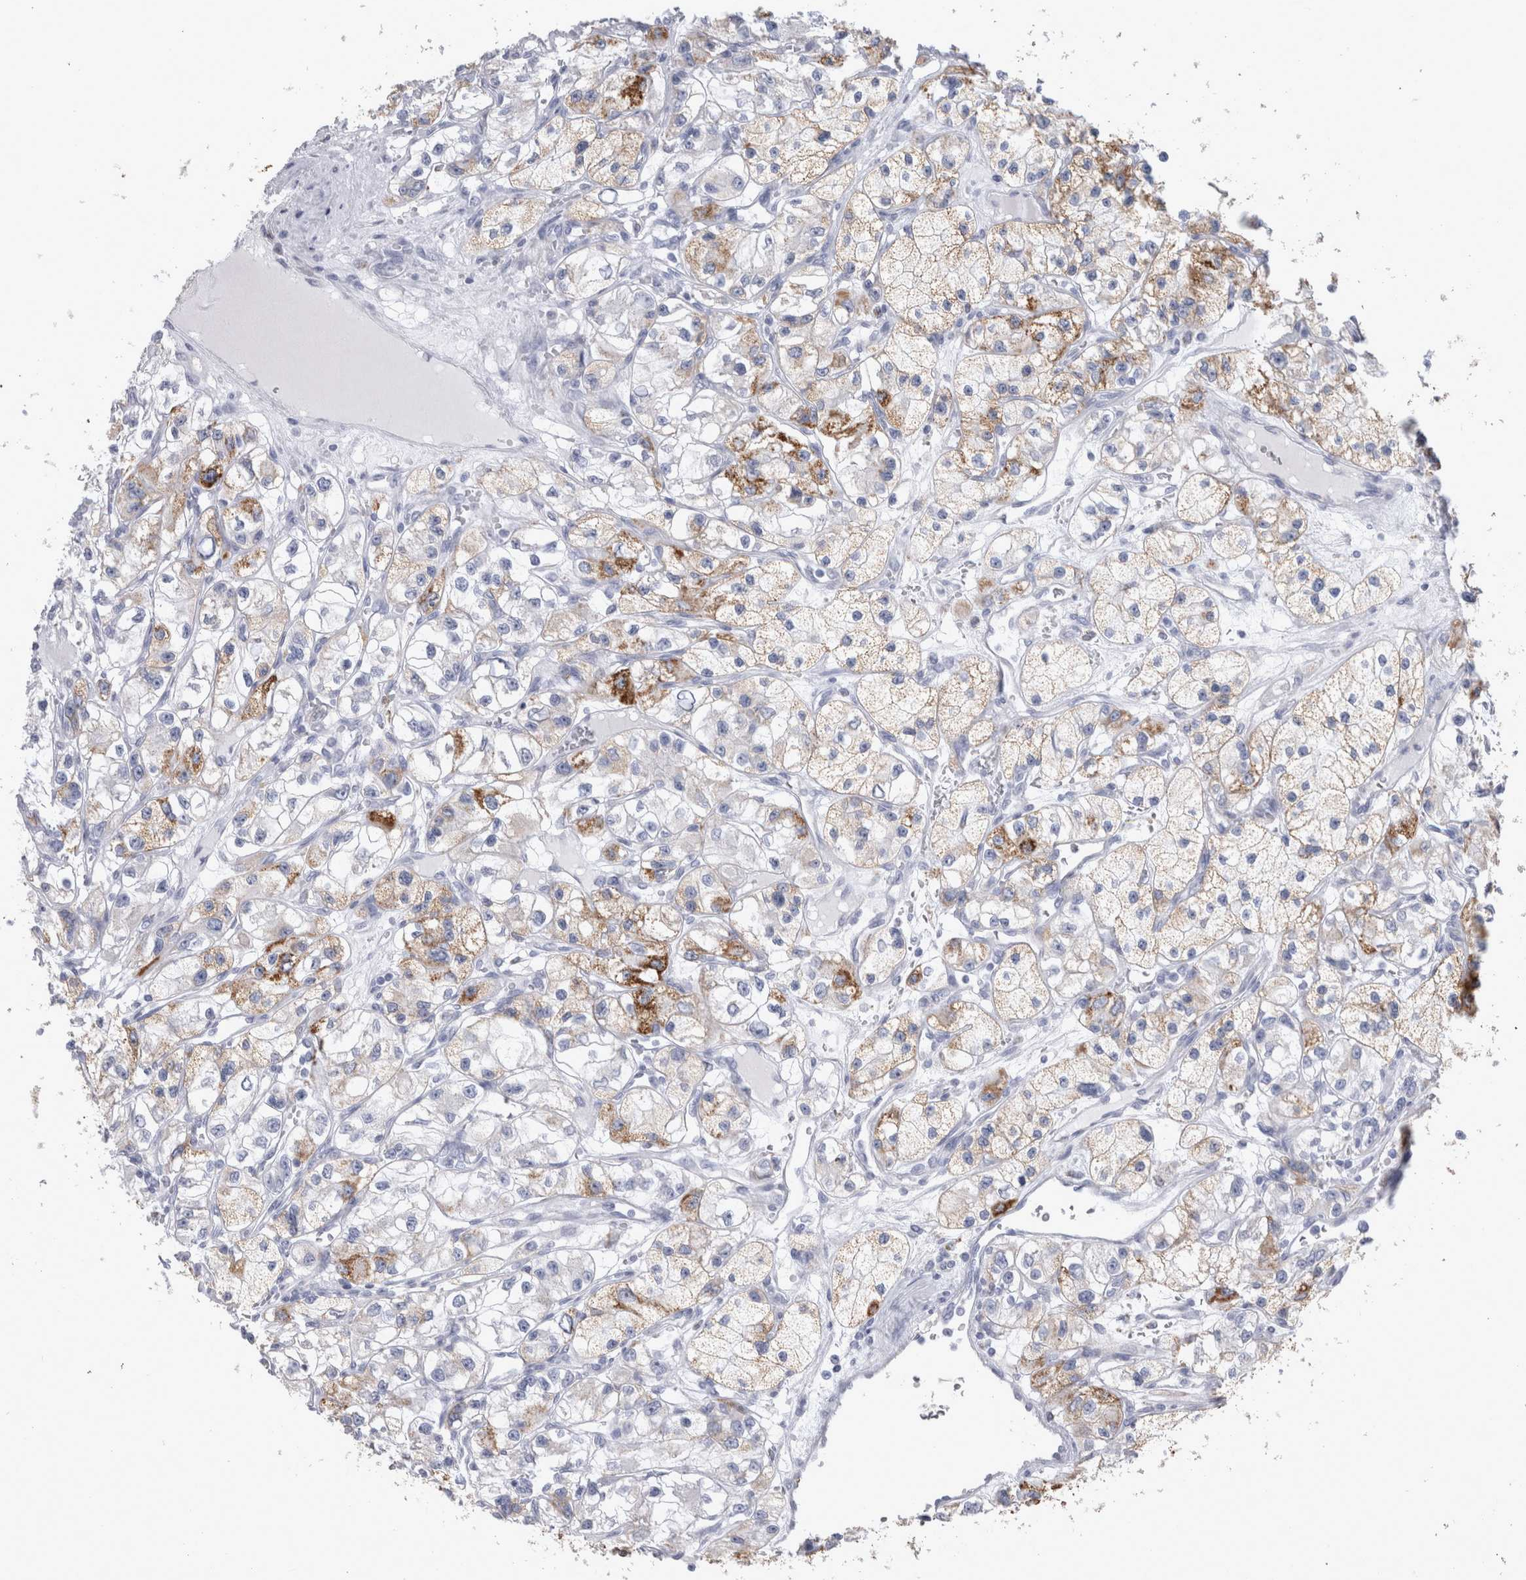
{"staining": {"intensity": "moderate", "quantity": "25%-75%", "location": "cytoplasmic/membranous"}, "tissue": "renal cancer", "cell_type": "Tumor cells", "image_type": "cancer", "snomed": [{"axis": "morphology", "description": "Adenocarcinoma, NOS"}, {"axis": "topography", "description": "Kidney"}], "caption": "Renal cancer stained with IHC demonstrates moderate cytoplasmic/membranous staining in about 25%-75% of tumor cells.", "gene": "GATM", "patient": {"sex": "female", "age": 57}}